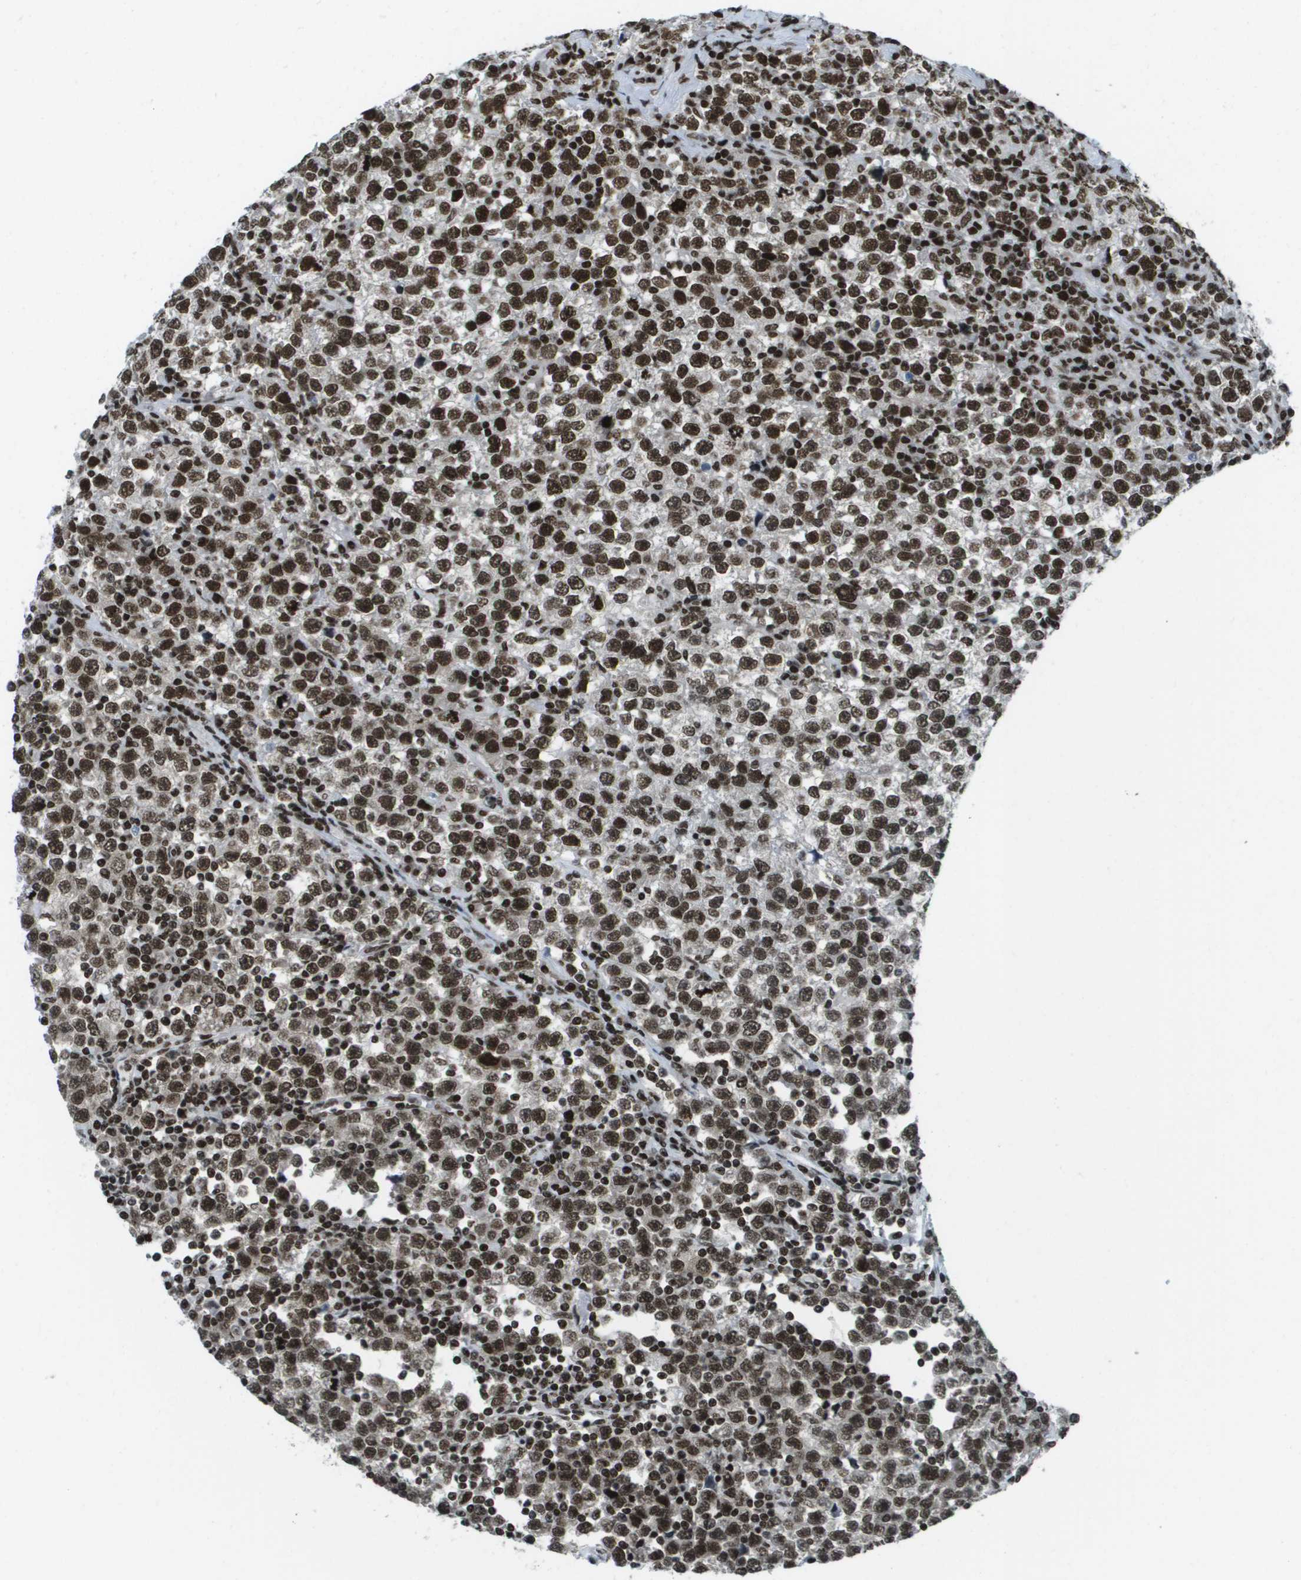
{"staining": {"intensity": "strong", "quantity": ">75%", "location": "nuclear"}, "tissue": "testis cancer", "cell_type": "Tumor cells", "image_type": "cancer", "snomed": [{"axis": "morphology", "description": "Seminoma, NOS"}, {"axis": "topography", "description": "Testis"}], "caption": "Testis cancer (seminoma) stained with IHC reveals strong nuclear expression in about >75% of tumor cells. (DAB (3,3'-diaminobenzidine) IHC with brightfield microscopy, high magnification).", "gene": "GLYR1", "patient": {"sex": "male", "age": 43}}